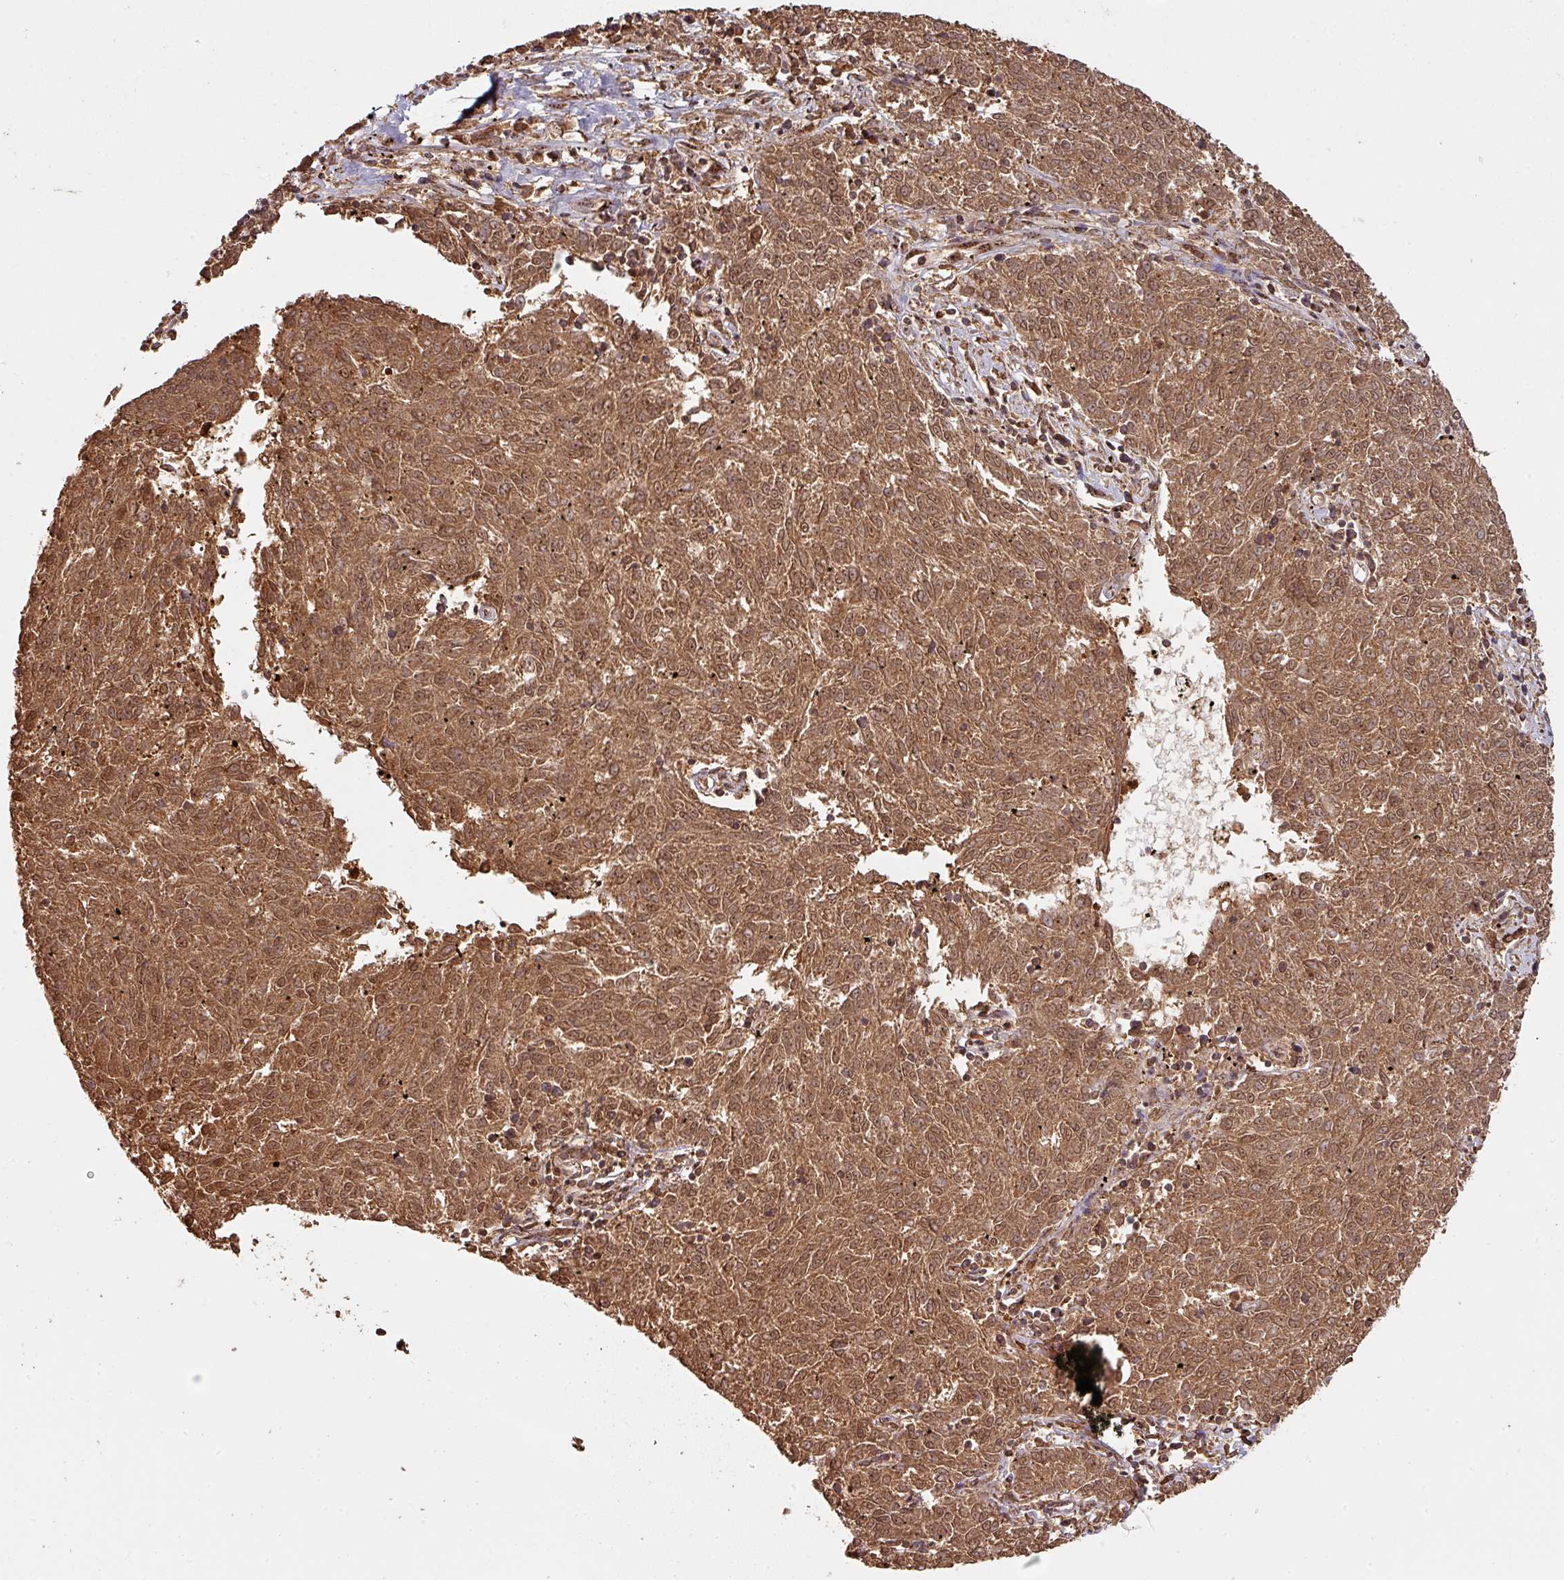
{"staining": {"intensity": "moderate", "quantity": ">75%", "location": "cytoplasmic/membranous,nuclear"}, "tissue": "melanoma", "cell_type": "Tumor cells", "image_type": "cancer", "snomed": [{"axis": "morphology", "description": "Malignant melanoma, NOS"}, {"axis": "topography", "description": "Skin"}], "caption": "Protein expression analysis of malignant melanoma displays moderate cytoplasmic/membranous and nuclear expression in approximately >75% of tumor cells. Ihc stains the protein in brown and the nuclei are stained blue.", "gene": "ZNF322", "patient": {"sex": "female", "age": 72}}